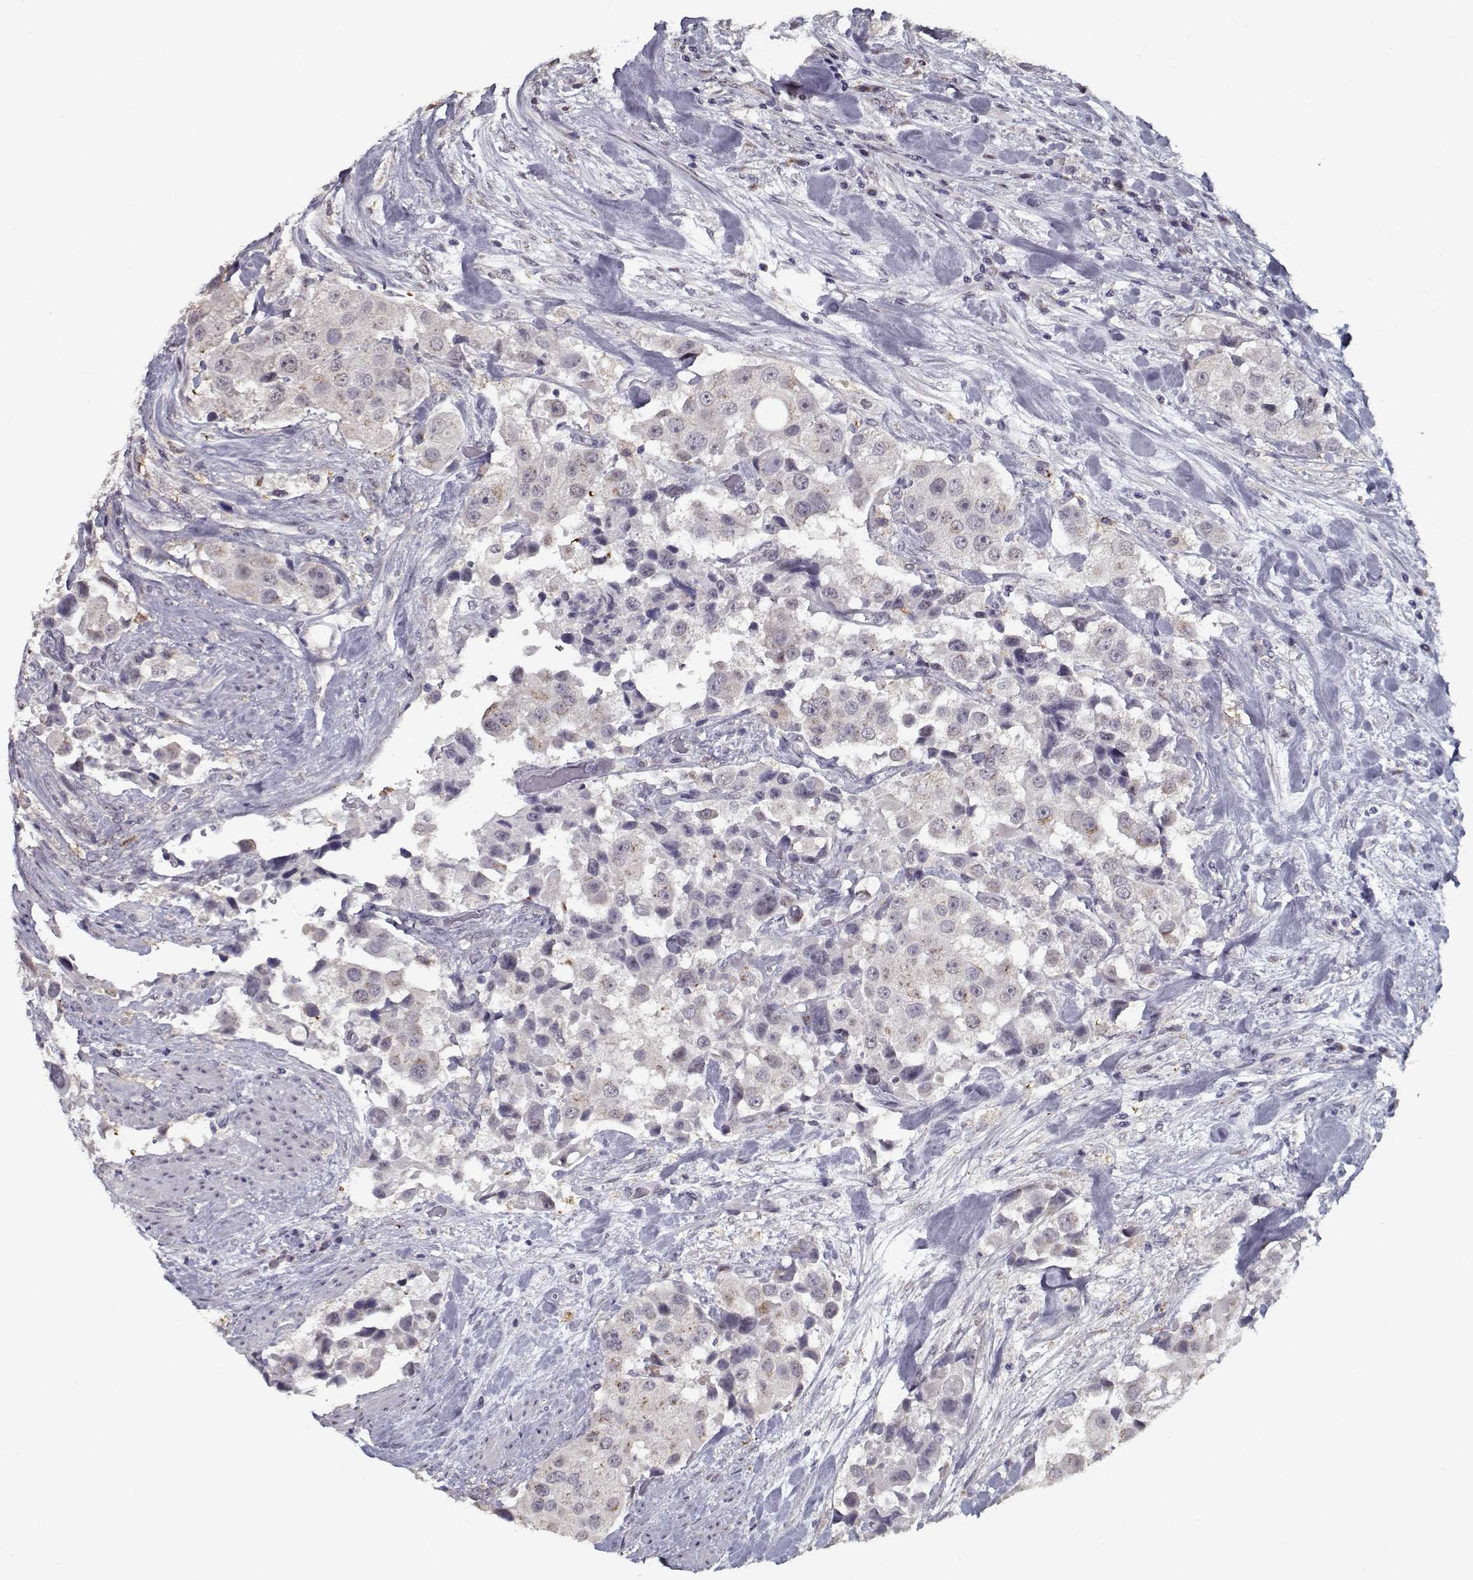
{"staining": {"intensity": "weak", "quantity": "<25%", "location": "cytoplasmic/membranous"}, "tissue": "urothelial cancer", "cell_type": "Tumor cells", "image_type": "cancer", "snomed": [{"axis": "morphology", "description": "Urothelial carcinoma, High grade"}, {"axis": "topography", "description": "Urinary bladder"}], "caption": "Immunohistochemistry (IHC) image of neoplastic tissue: human high-grade urothelial carcinoma stained with DAB (3,3'-diaminobenzidine) reveals no significant protein staining in tumor cells.", "gene": "SEC16B", "patient": {"sex": "female", "age": 64}}